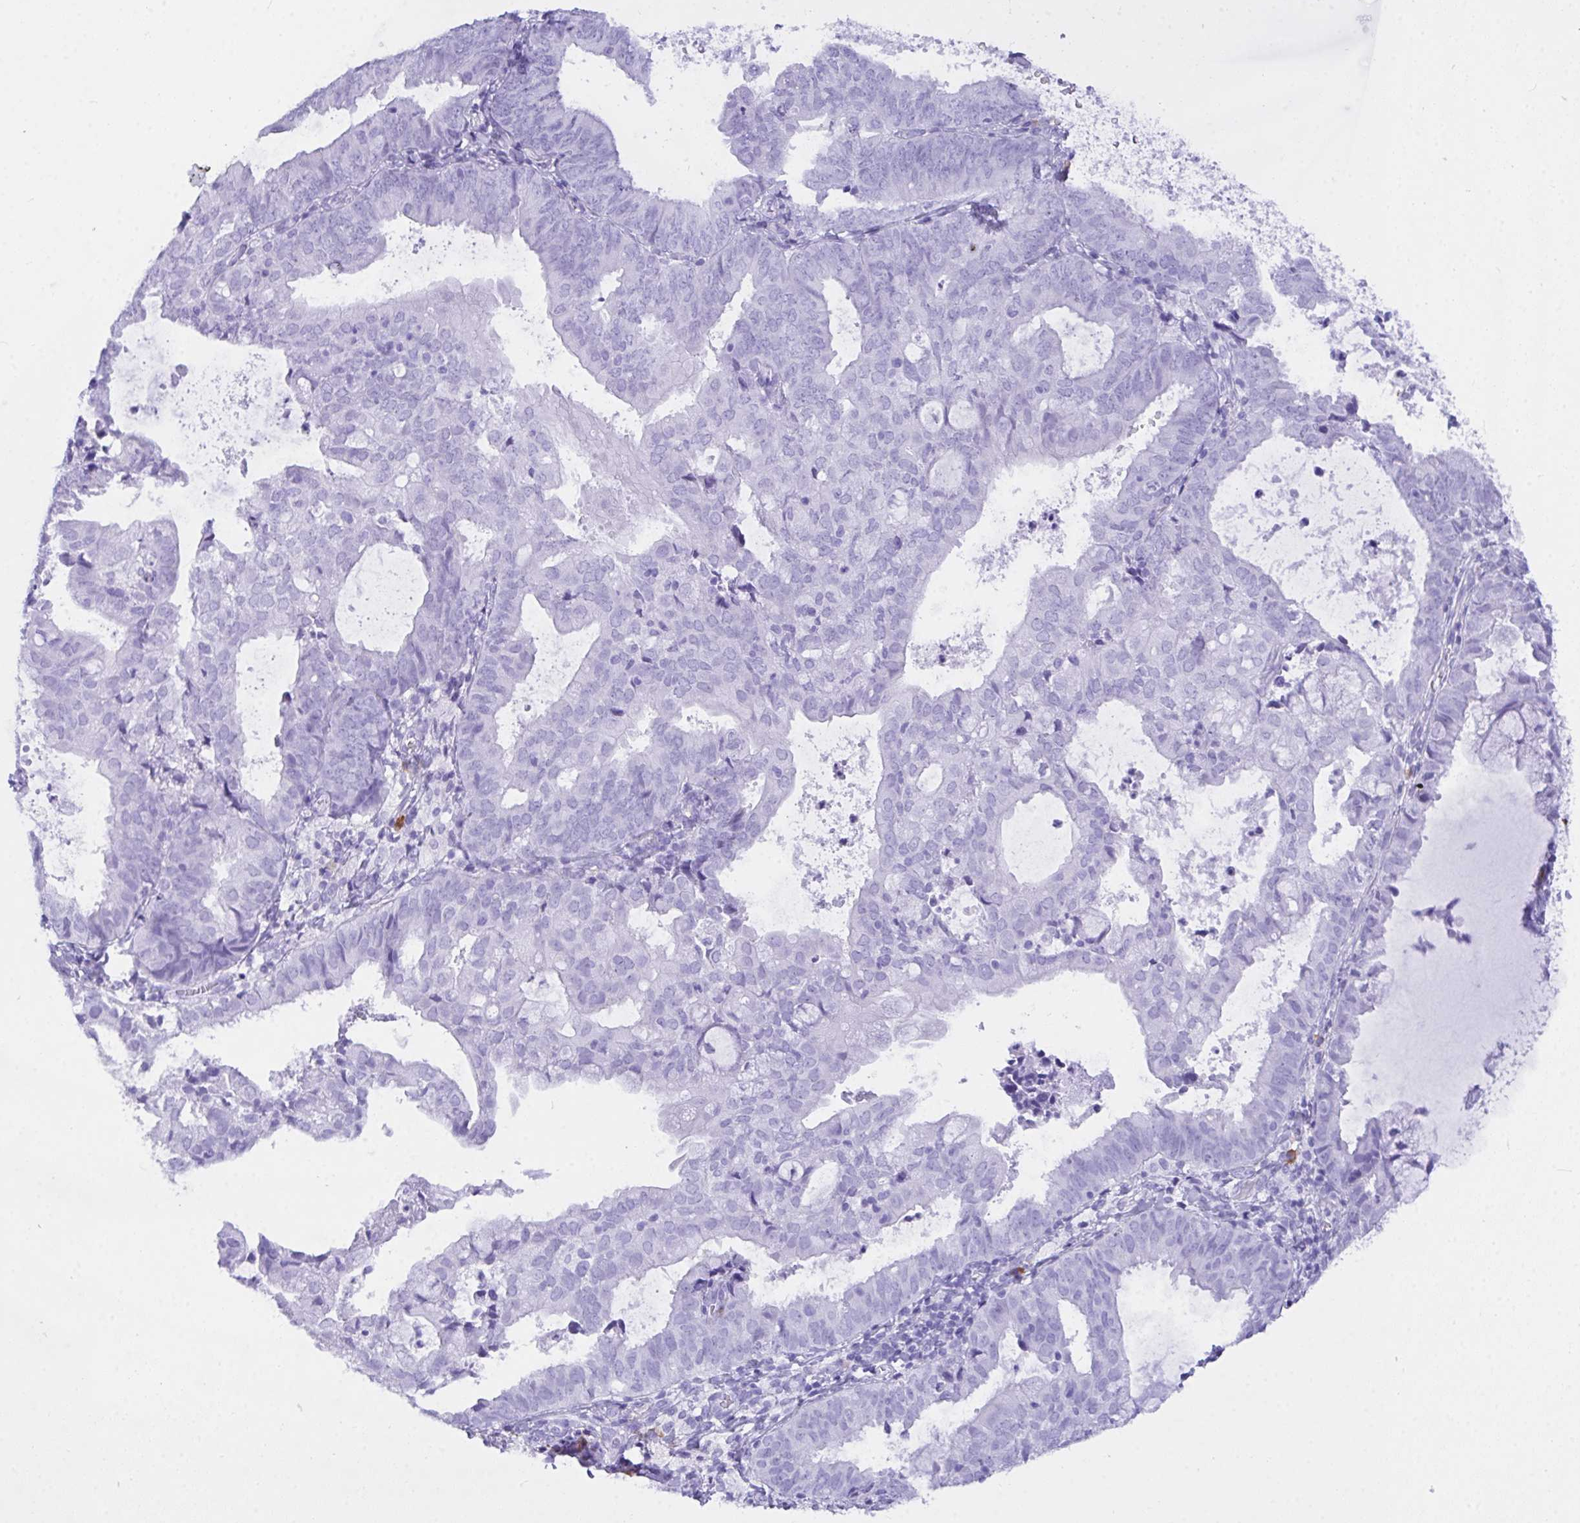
{"staining": {"intensity": "negative", "quantity": "none", "location": "none"}, "tissue": "endometrial cancer", "cell_type": "Tumor cells", "image_type": "cancer", "snomed": [{"axis": "morphology", "description": "Adenocarcinoma, NOS"}, {"axis": "topography", "description": "Endometrium"}], "caption": "Immunohistochemical staining of human endometrial cancer displays no significant expression in tumor cells.", "gene": "BEST4", "patient": {"sex": "female", "age": 80}}